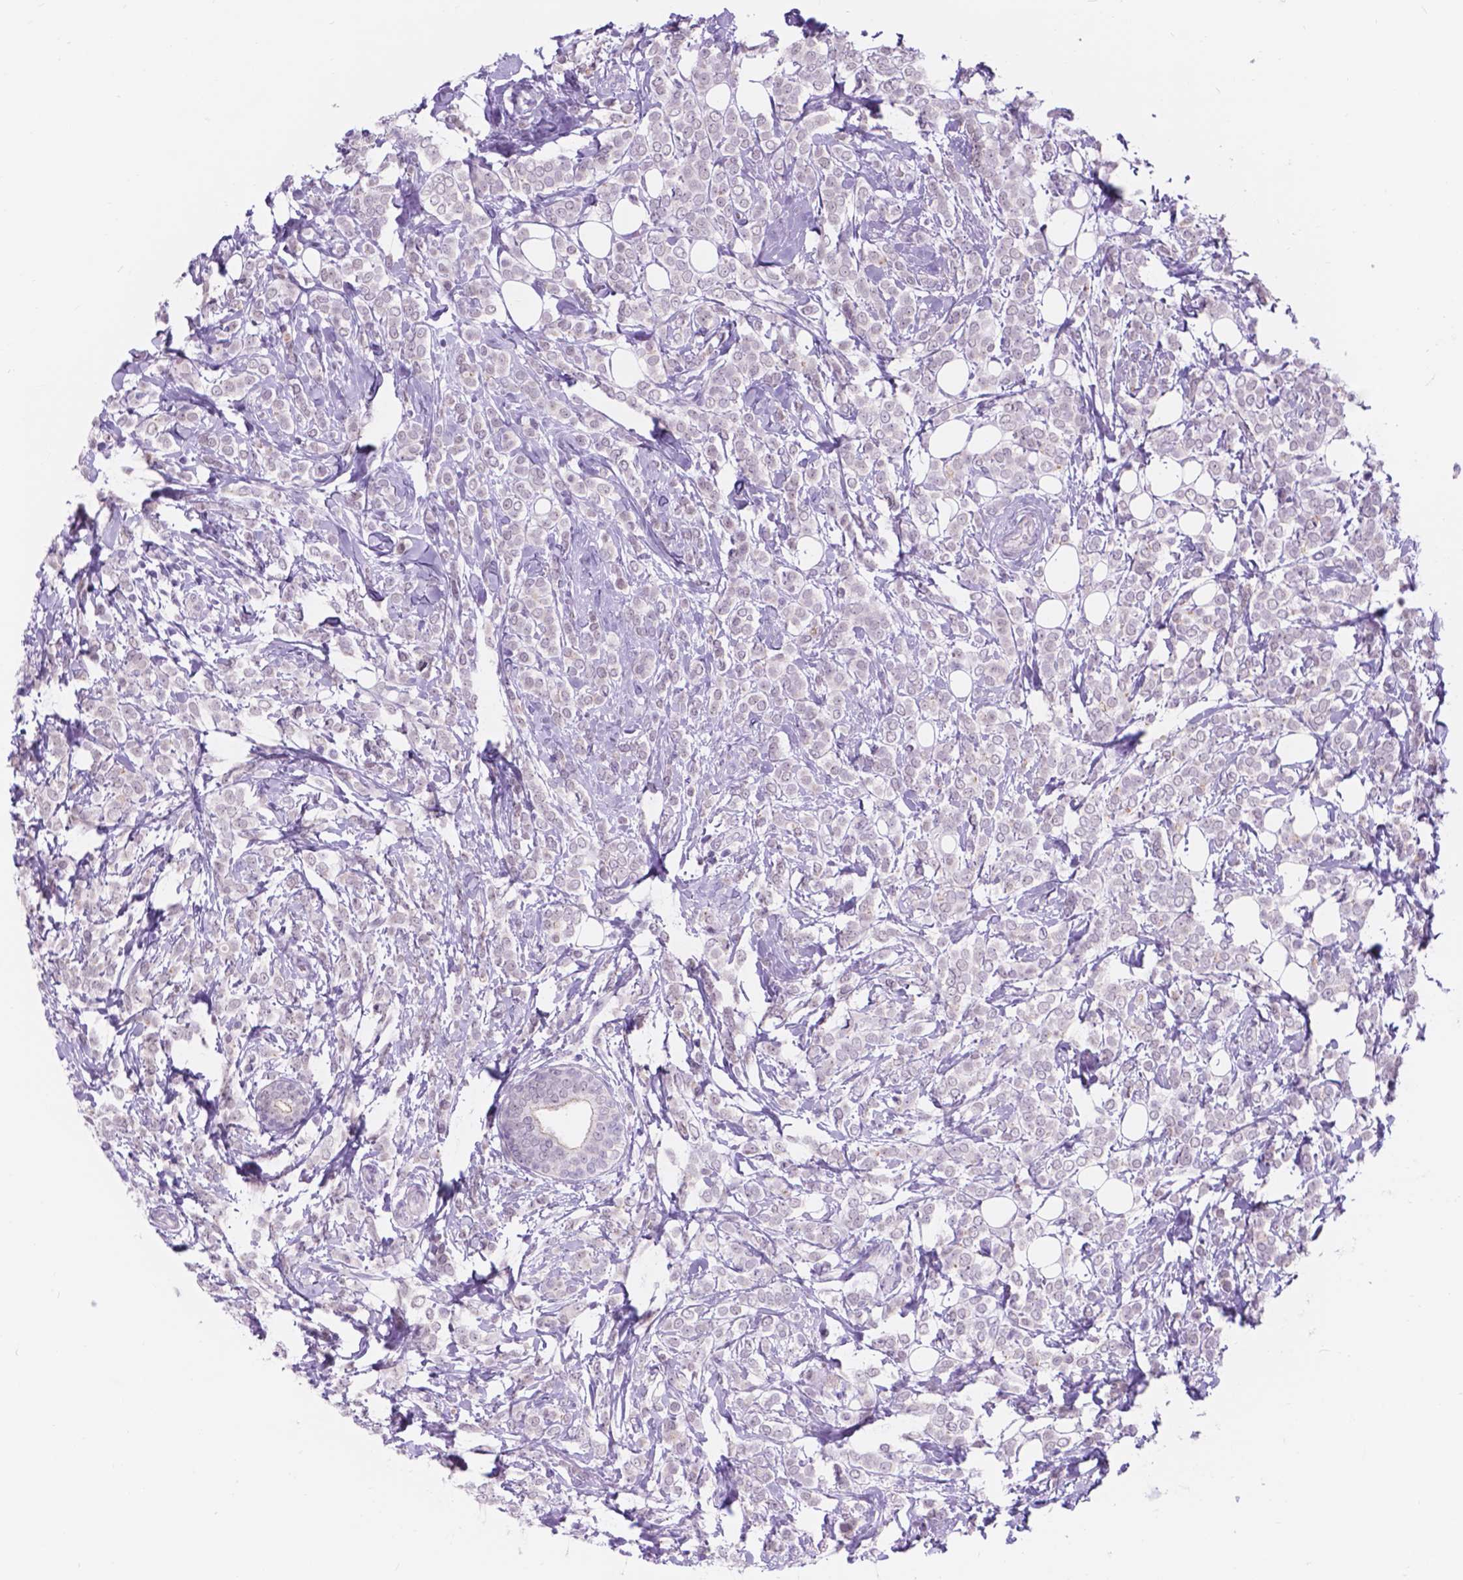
{"staining": {"intensity": "negative", "quantity": "none", "location": "none"}, "tissue": "breast cancer", "cell_type": "Tumor cells", "image_type": "cancer", "snomed": [{"axis": "morphology", "description": "Lobular carcinoma"}, {"axis": "topography", "description": "Breast"}], "caption": "Protein analysis of lobular carcinoma (breast) demonstrates no significant positivity in tumor cells.", "gene": "DCC", "patient": {"sex": "female", "age": 49}}